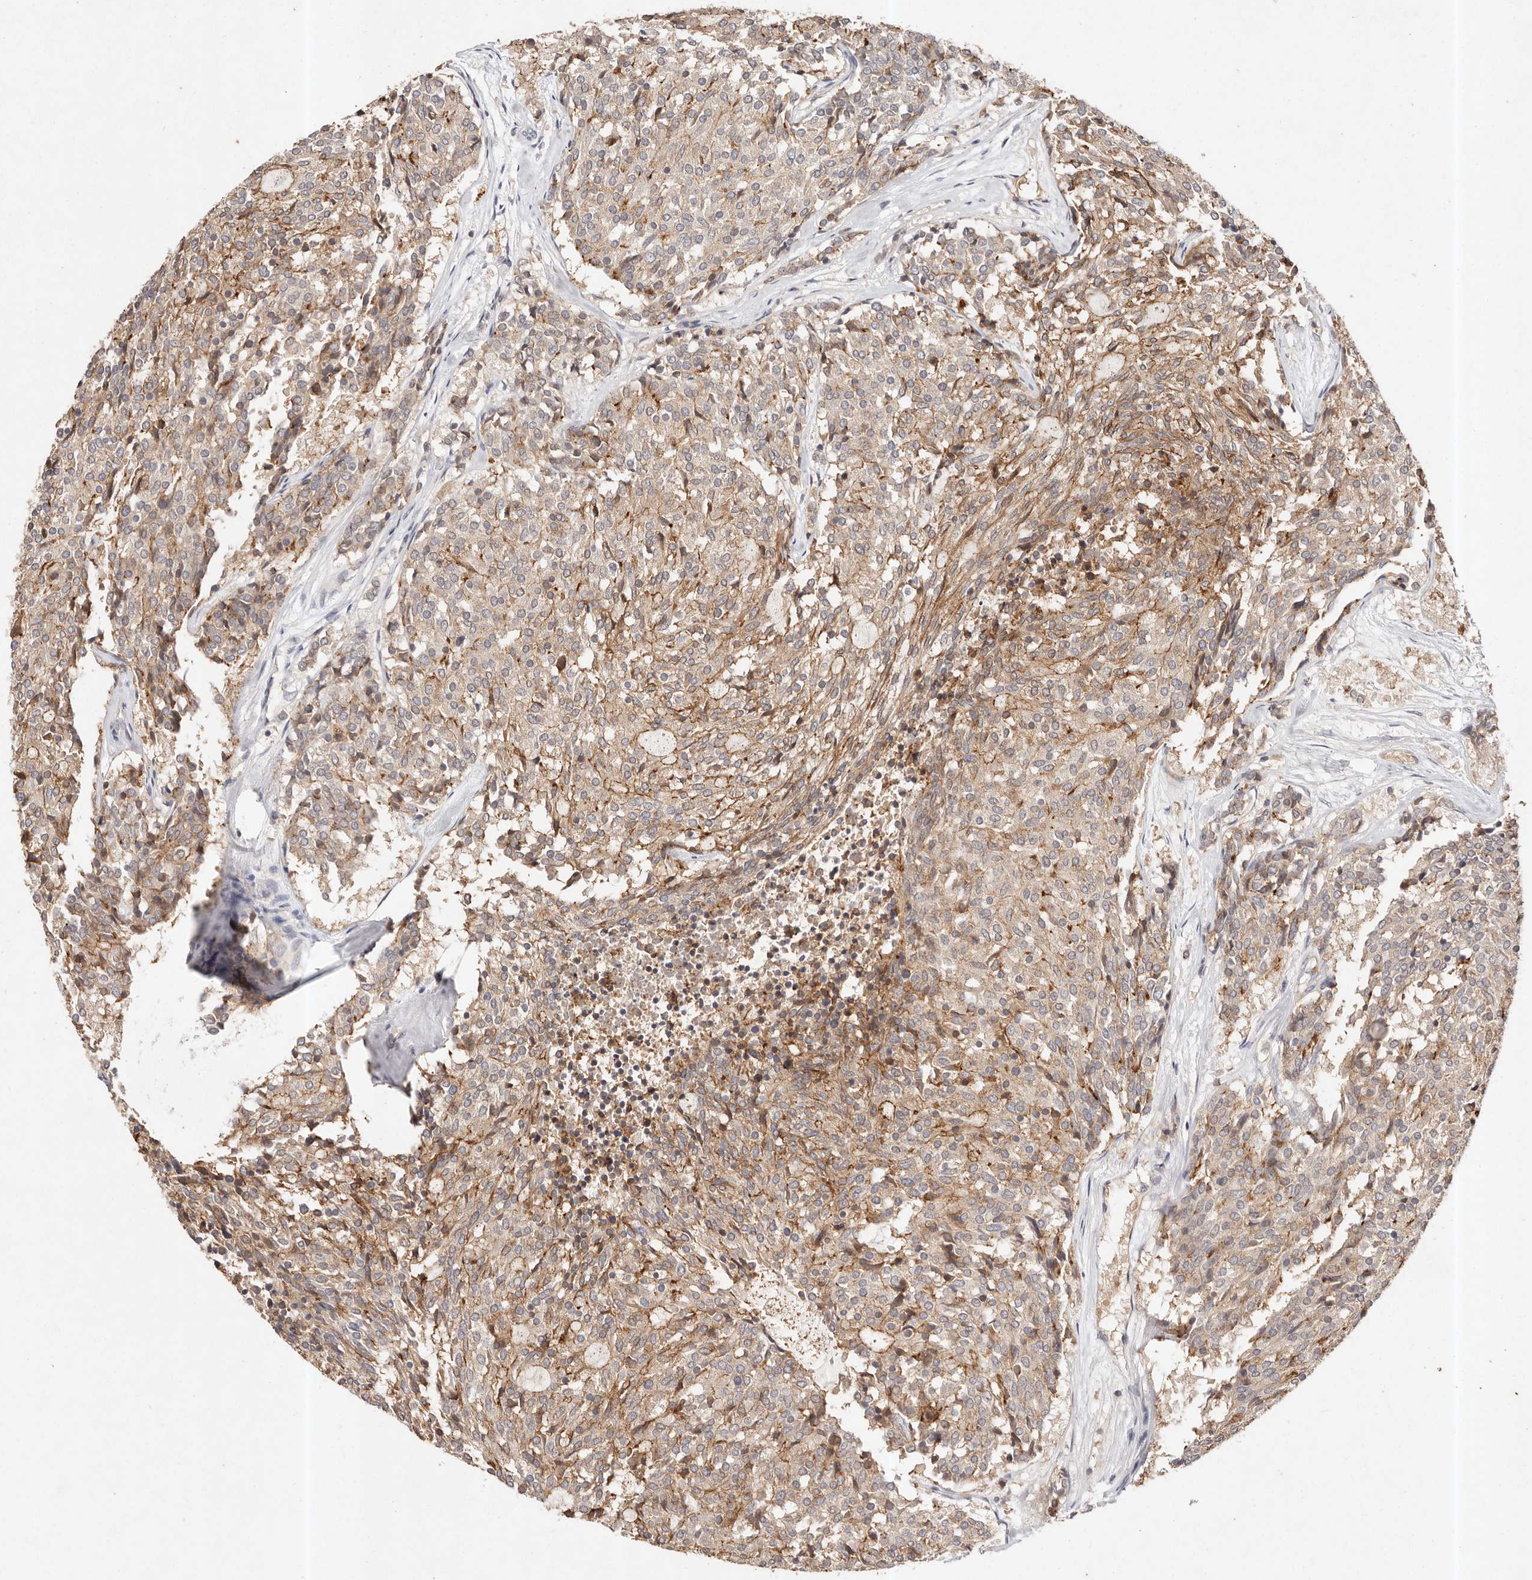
{"staining": {"intensity": "moderate", "quantity": ">75%", "location": "cytoplasmic/membranous"}, "tissue": "carcinoid", "cell_type": "Tumor cells", "image_type": "cancer", "snomed": [{"axis": "morphology", "description": "Carcinoid, malignant, NOS"}, {"axis": "topography", "description": "Pancreas"}], "caption": "Immunohistochemistry (IHC) (DAB (3,3'-diaminobenzidine)) staining of human carcinoid (malignant) displays moderate cytoplasmic/membranous protein staining in approximately >75% of tumor cells. (brown staining indicates protein expression, while blue staining denotes nuclei).", "gene": "CXADR", "patient": {"sex": "female", "age": 54}}